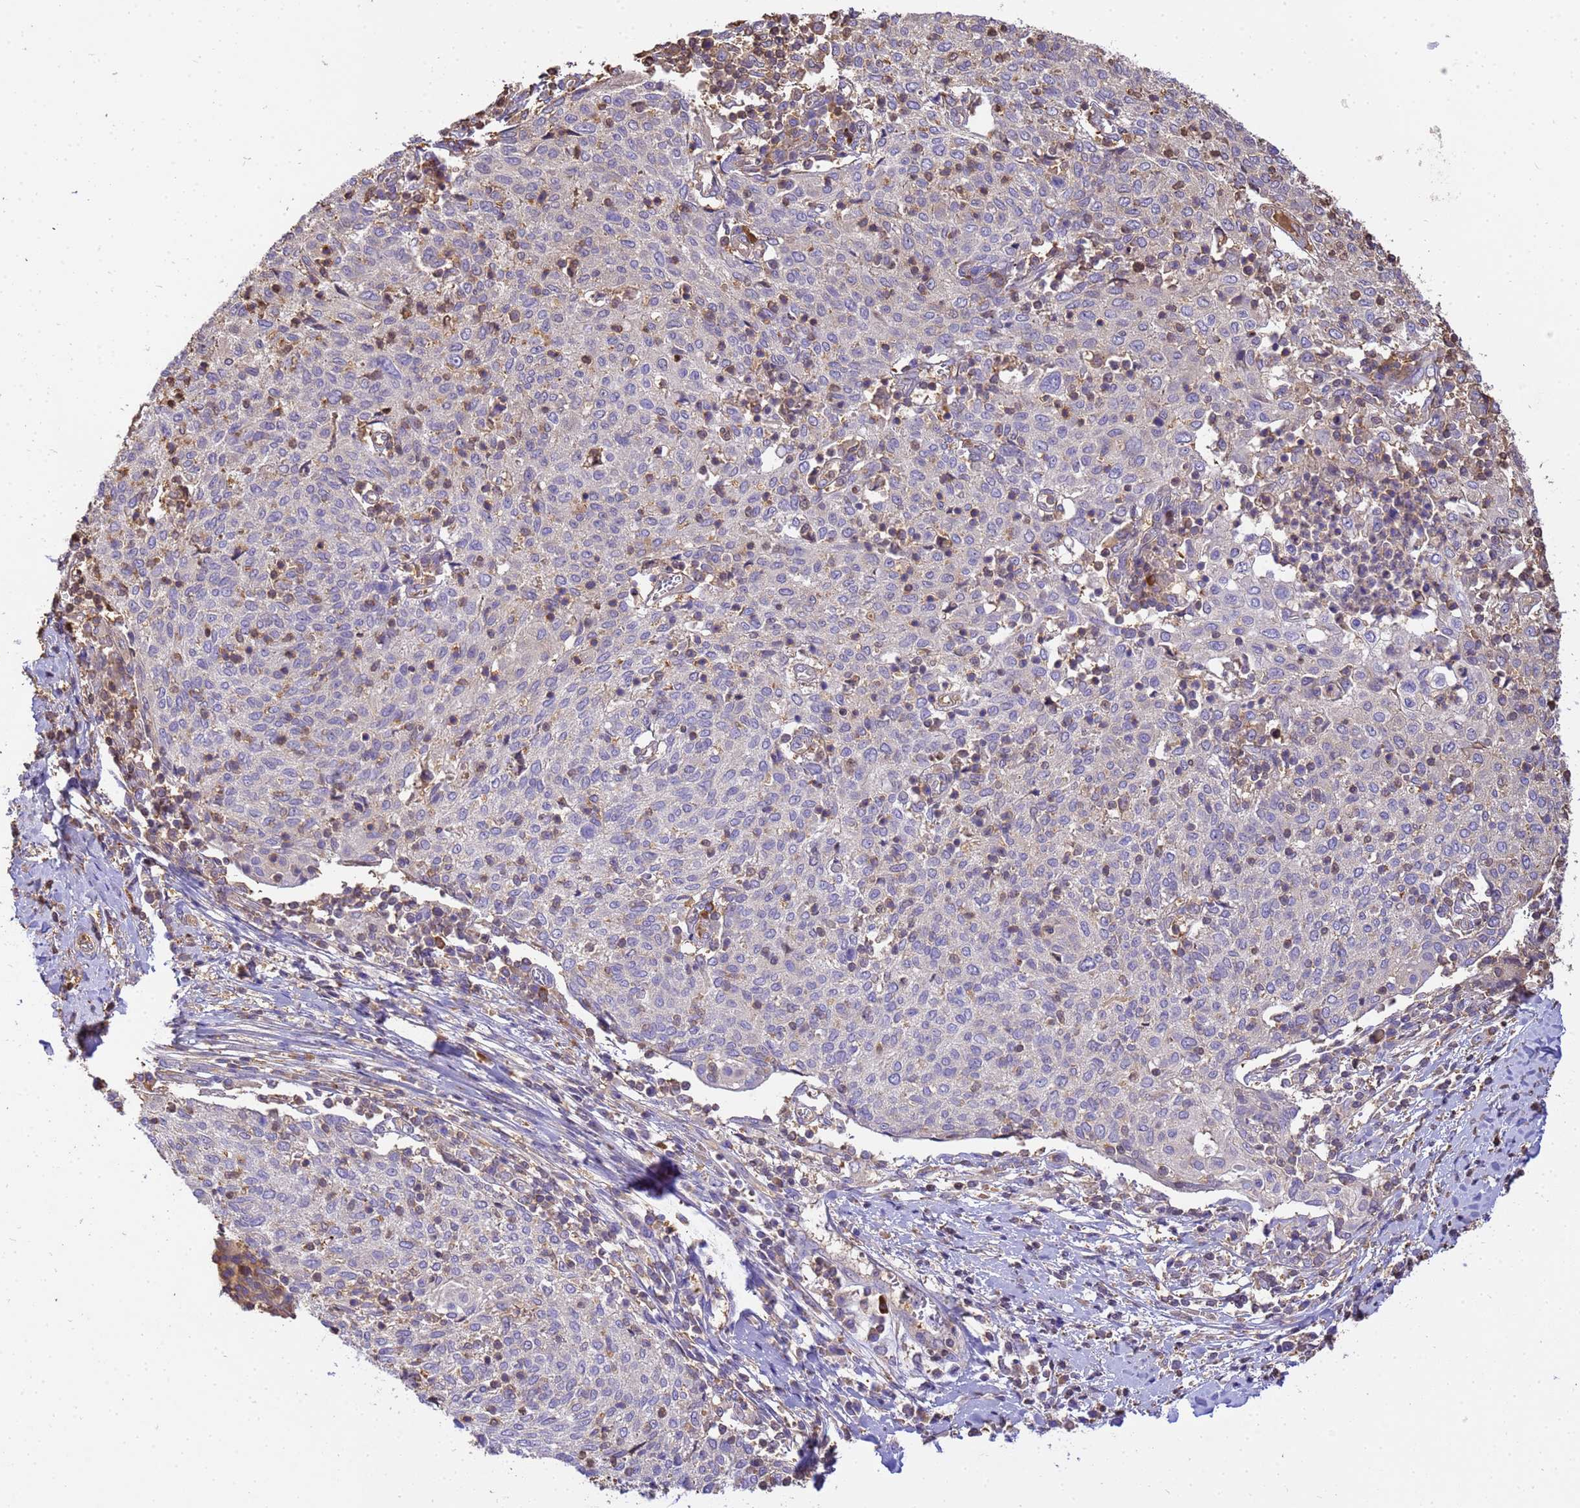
{"staining": {"intensity": "negative", "quantity": "none", "location": "none"}, "tissue": "cervical cancer", "cell_type": "Tumor cells", "image_type": "cancer", "snomed": [{"axis": "morphology", "description": "Squamous cell carcinoma, NOS"}, {"axis": "topography", "description": "Cervix"}], "caption": "Cervical cancer was stained to show a protein in brown. There is no significant positivity in tumor cells. (Brightfield microscopy of DAB IHC at high magnification).", "gene": "WDR64", "patient": {"sex": "female", "age": 52}}